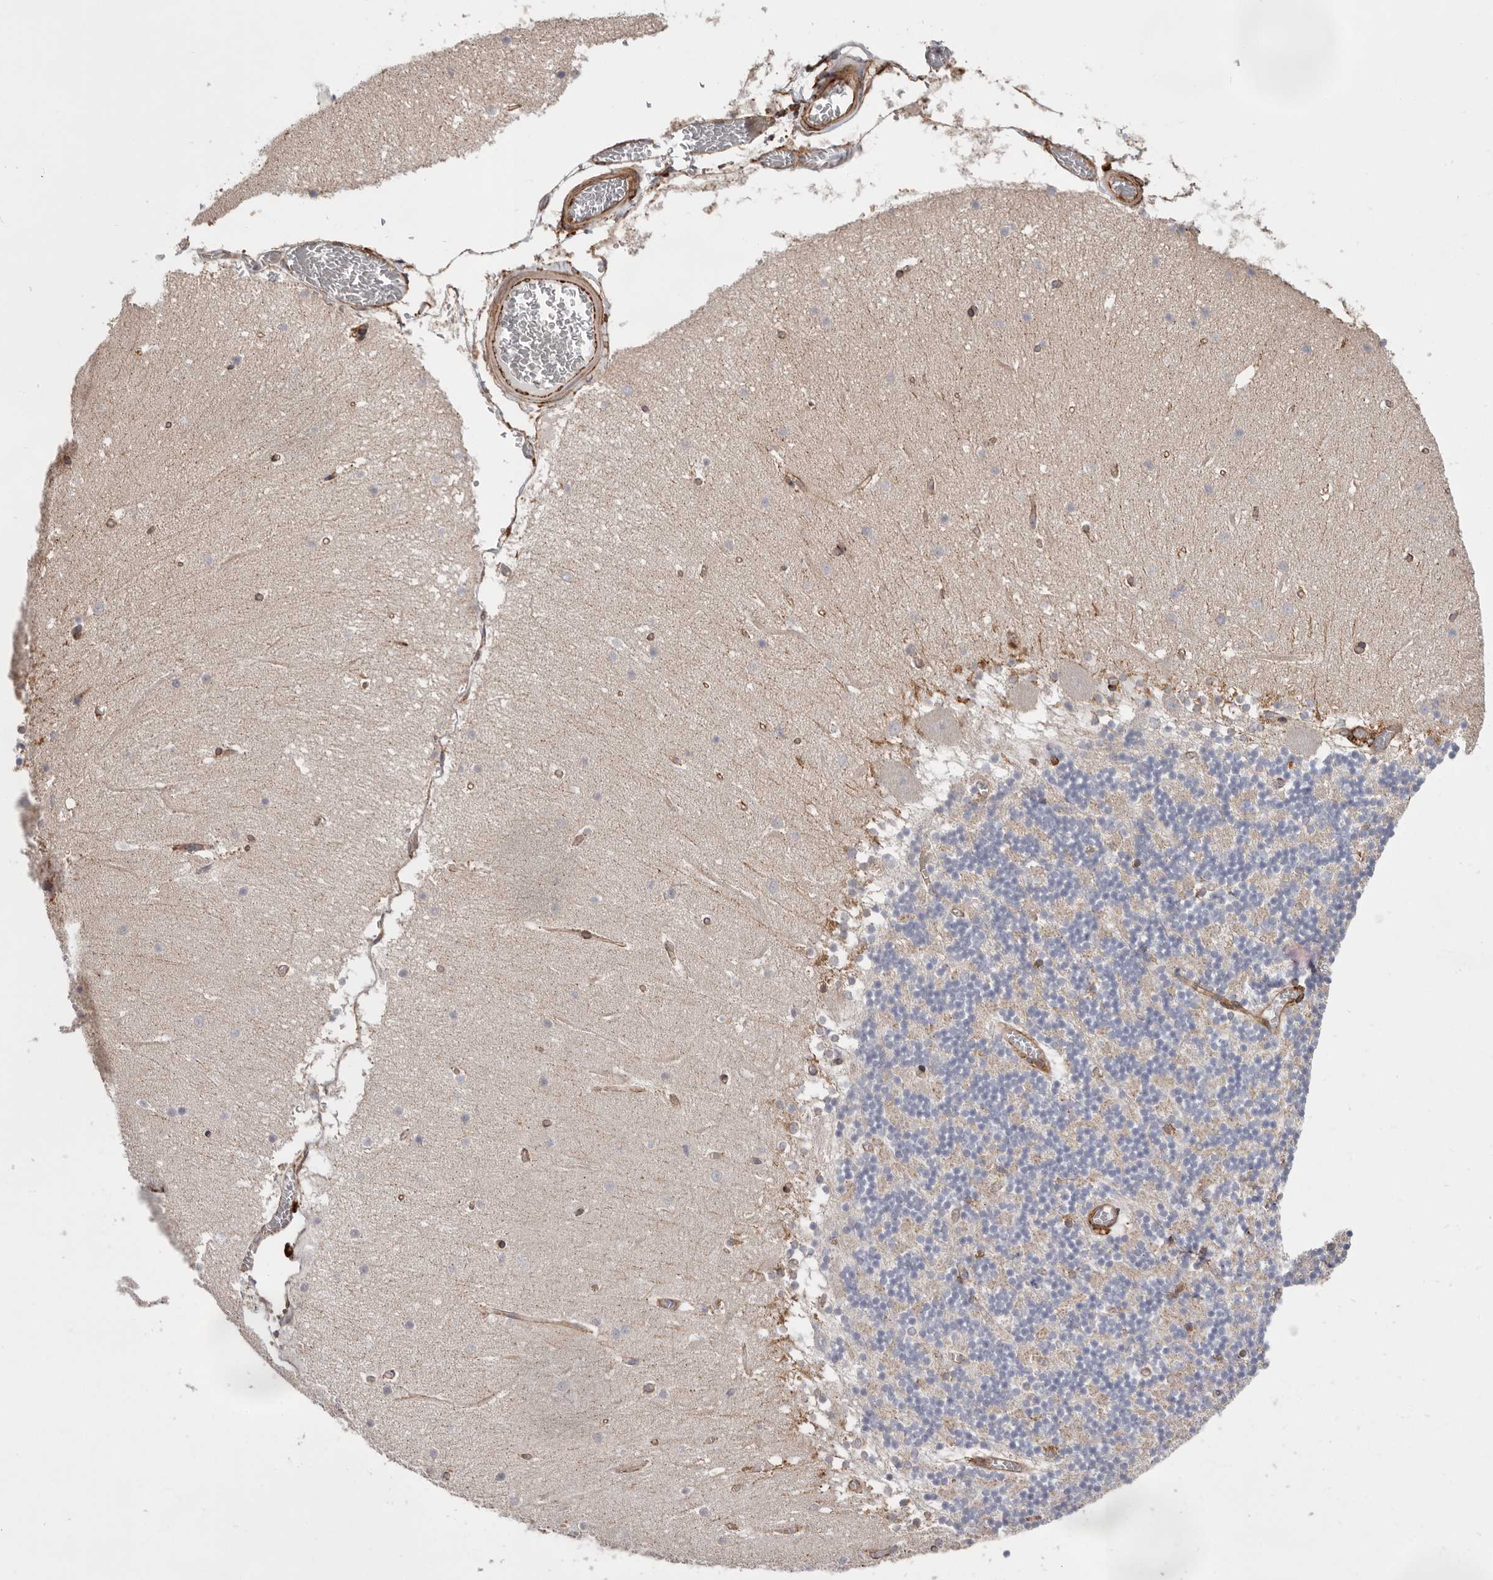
{"staining": {"intensity": "negative", "quantity": "none", "location": "none"}, "tissue": "cerebellum", "cell_type": "Cells in granular layer", "image_type": "normal", "snomed": [{"axis": "morphology", "description": "Normal tissue, NOS"}, {"axis": "topography", "description": "Cerebellum"}], "caption": "An image of cerebellum stained for a protein demonstrates no brown staining in cells in granular layer.", "gene": "WDTC1", "patient": {"sex": "female", "age": 28}}